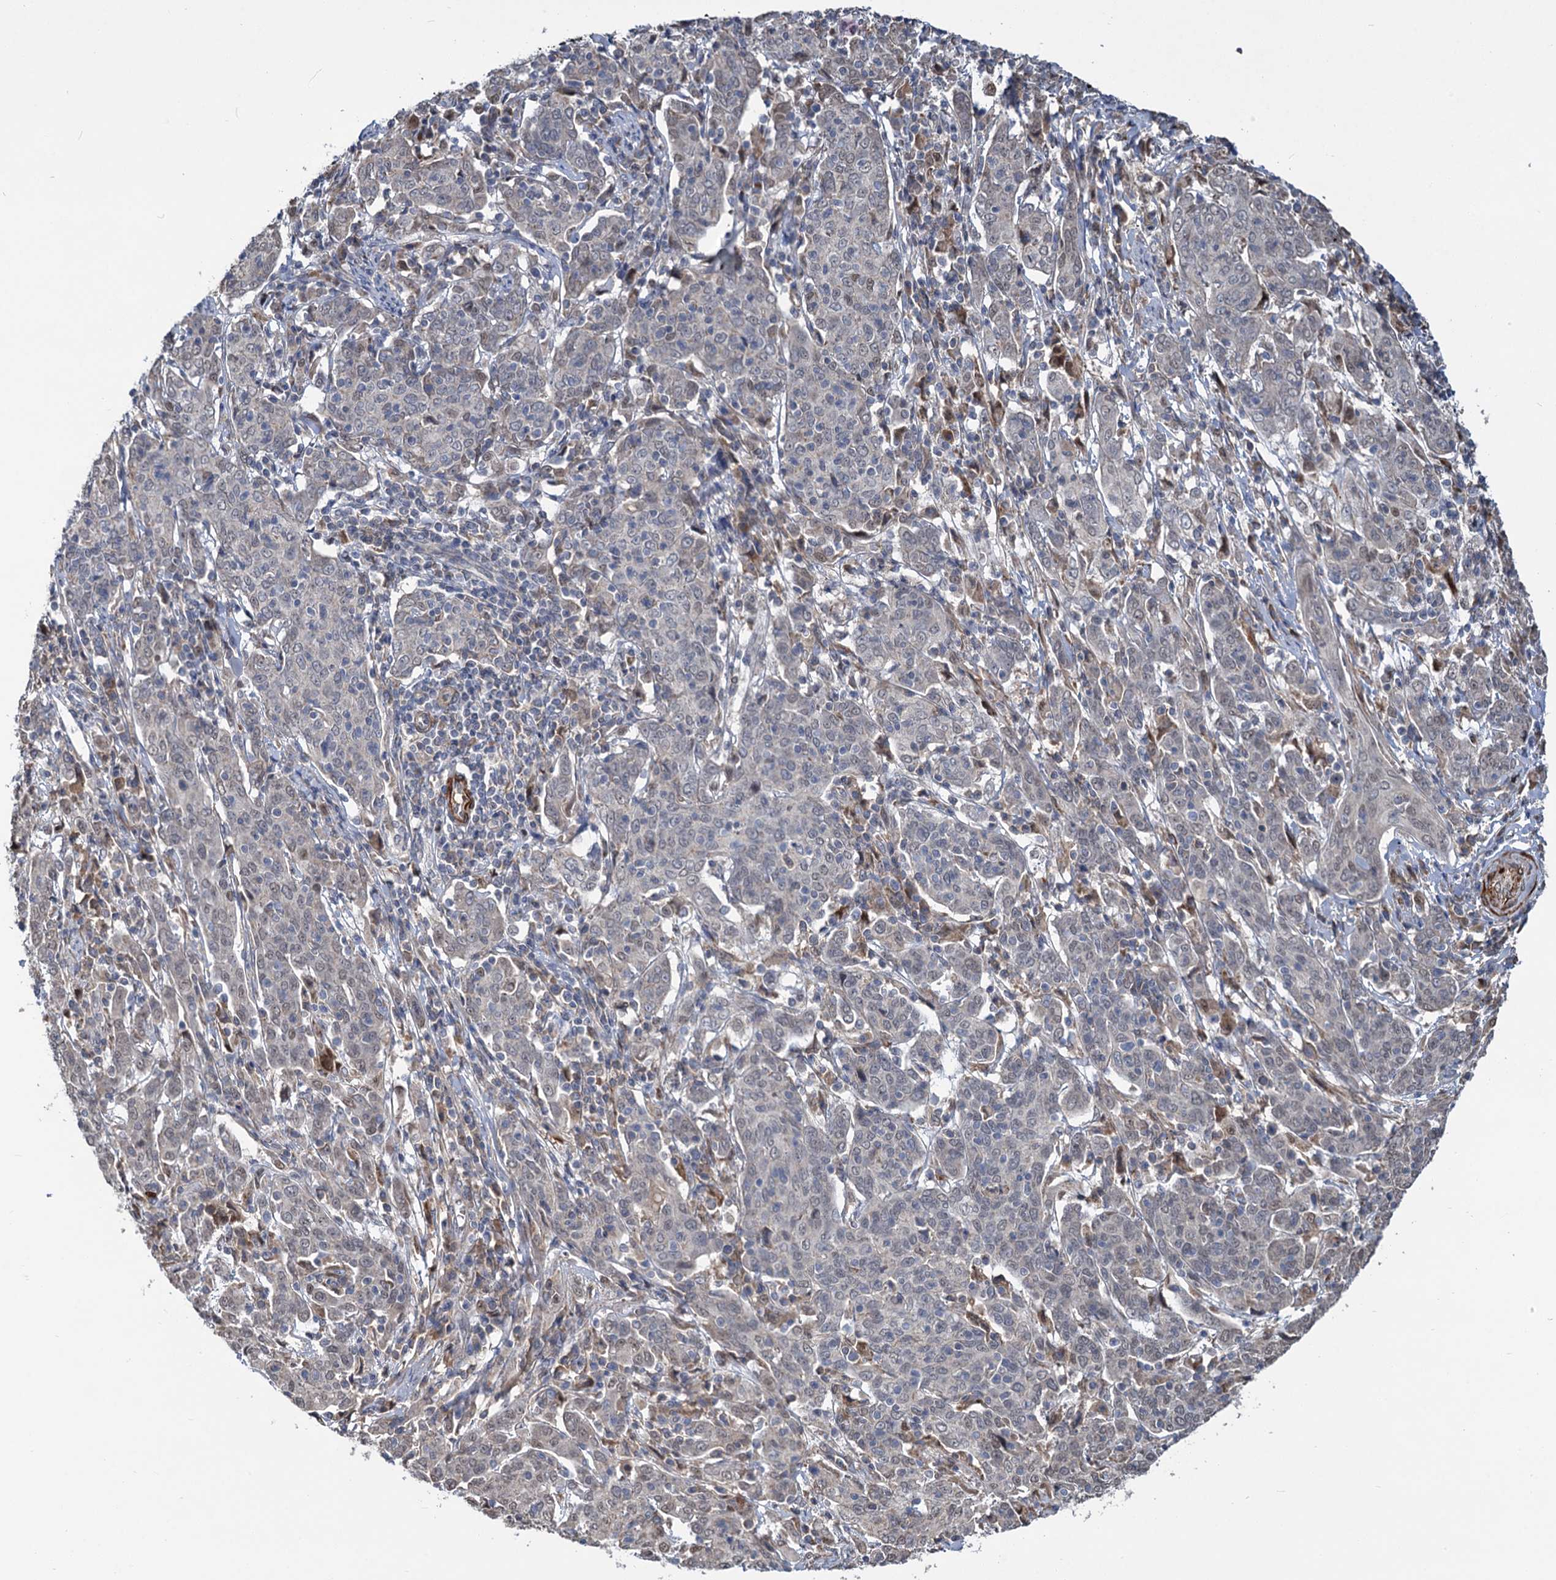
{"staining": {"intensity": "negative", "quantity": "none", "location": "none"}, "tissue": "cervical cancer", "cell_type": "Tumor cells", "image_type": "cancer", "snomed": [{"axis": "morphology", "description": "Squamous cell carcinoma, NOS"}, {"axis": "topography", "description": "Cervix"}], "caption": "Tumor cells show no significant protein expression in cervical squamous cell carcinoma.", "gene": "ALKBH7", "patient": {"sex": "female", "age": 67}}